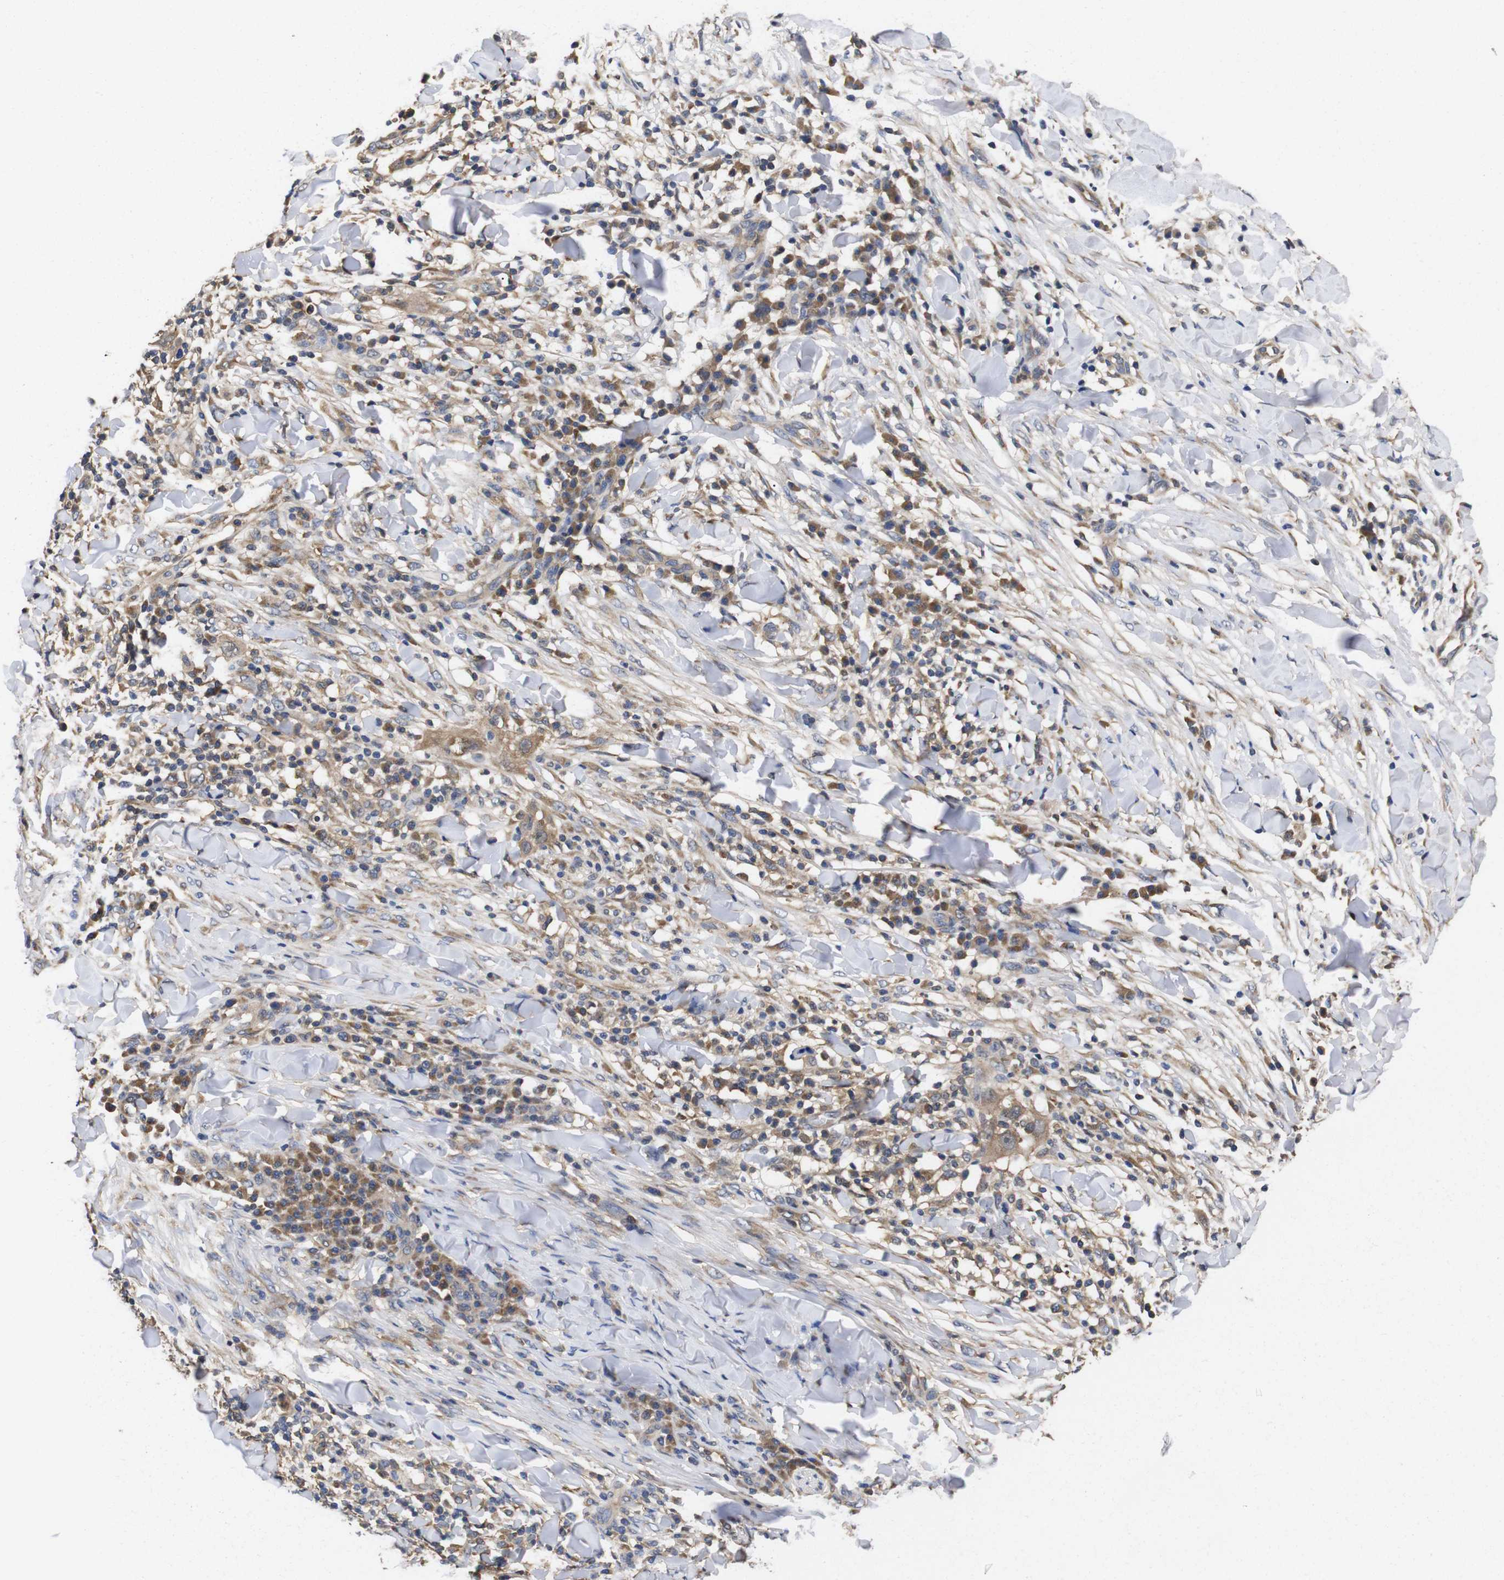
{"staining": {"intensity": "moderate", "quantity": ">75%", "location": "cytoplasmic/membranous"}, "tissue": "skin cancer", "cell_type": "Tumor cells", "image_type": "cancer", "snomed": [{"axis": "morphology", "description": "Squamous cell carcinoma, NOS"}, {"axis": "topography", "description": "Skin"}], "caption": "Approximately >75% of tumor cells in human skin cancer display moderate cytoplasmic/membranous protein expression as visualized by brown immunohistochemical staining.", "gene": "LRRCC1", "patient": {"sex": "male", "age": 24}}